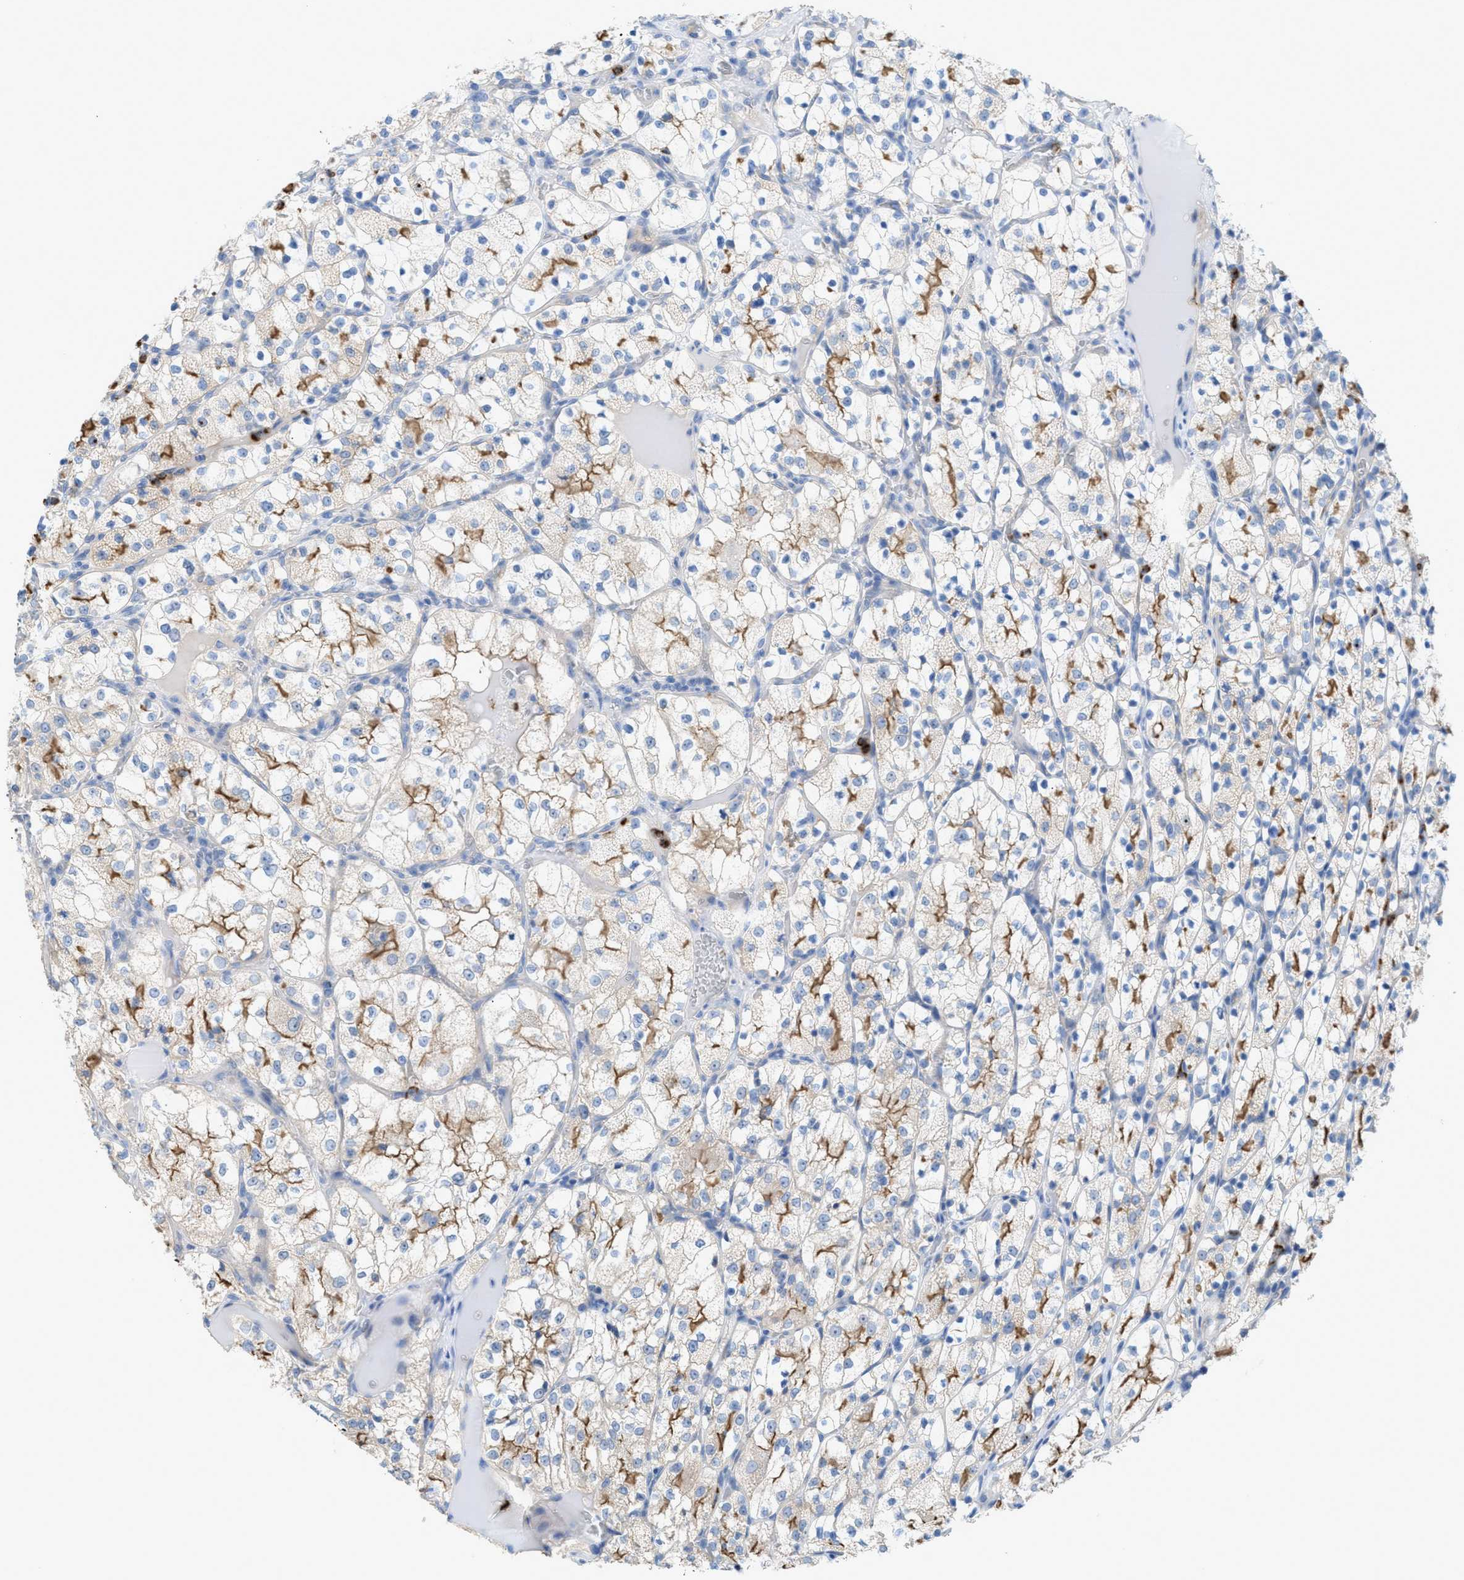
{"staining": {"intensity": "moderate", "quantity": "25%-75%", "location": "cytoplasmic/membranous"}, "tissue": "renal cancer", "cell_type": "Tumor cells", "image_type": "cancer", "snomed": [{"axis": "morphology", "description": "Adenocarcinoma, NOS"}, {"axis": "topography", "description": "Kidney"}], "caption": "There is medium levels of moderate cytoplasmic/membranous staining in tumor cells of renal cancer, as demonstrated by immunohistochemical staining (brown color).", "gene": "CMTM1", "patient": {"sex": "female", "age": 69}}